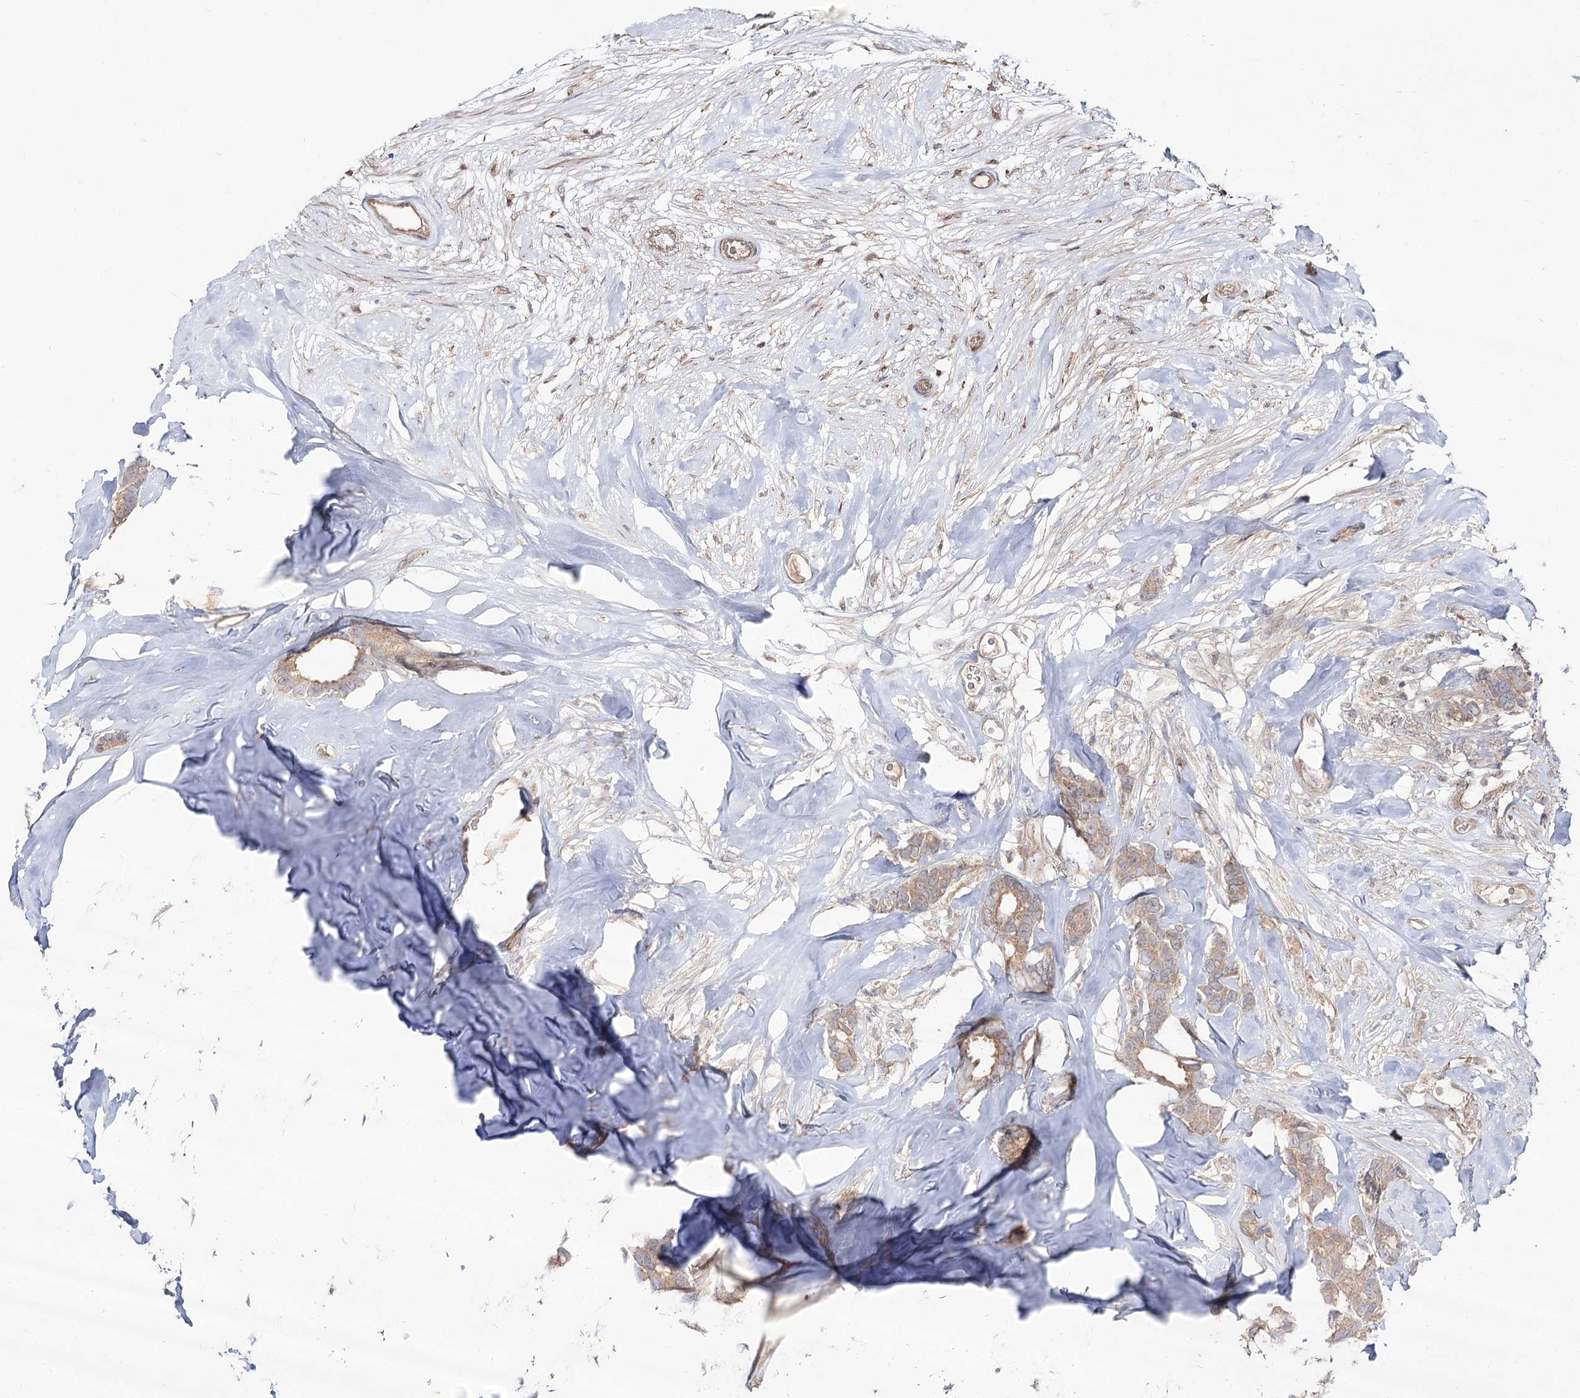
{"staining": {"intensity": "moderate", "quantity": ">75%", "location": "cytoplasmic/membranous"}, "tissue": "breast cancer", "cell_type": "Tumor cells", "image_type": "cancer", "snomed": [{"axis": "morphology", "description": "Duct carcinoma"}, {"axis": "topography", "description": "Breast"}], "caption": "The immunohistochemical stain highlights moderate cytoplasmic/membranous staining in tumor cells of breast cancer (invasive ductal carcinoma) tissue.", "gene": "C11orf80", "patient": {"sex": "female", "age": 87}}